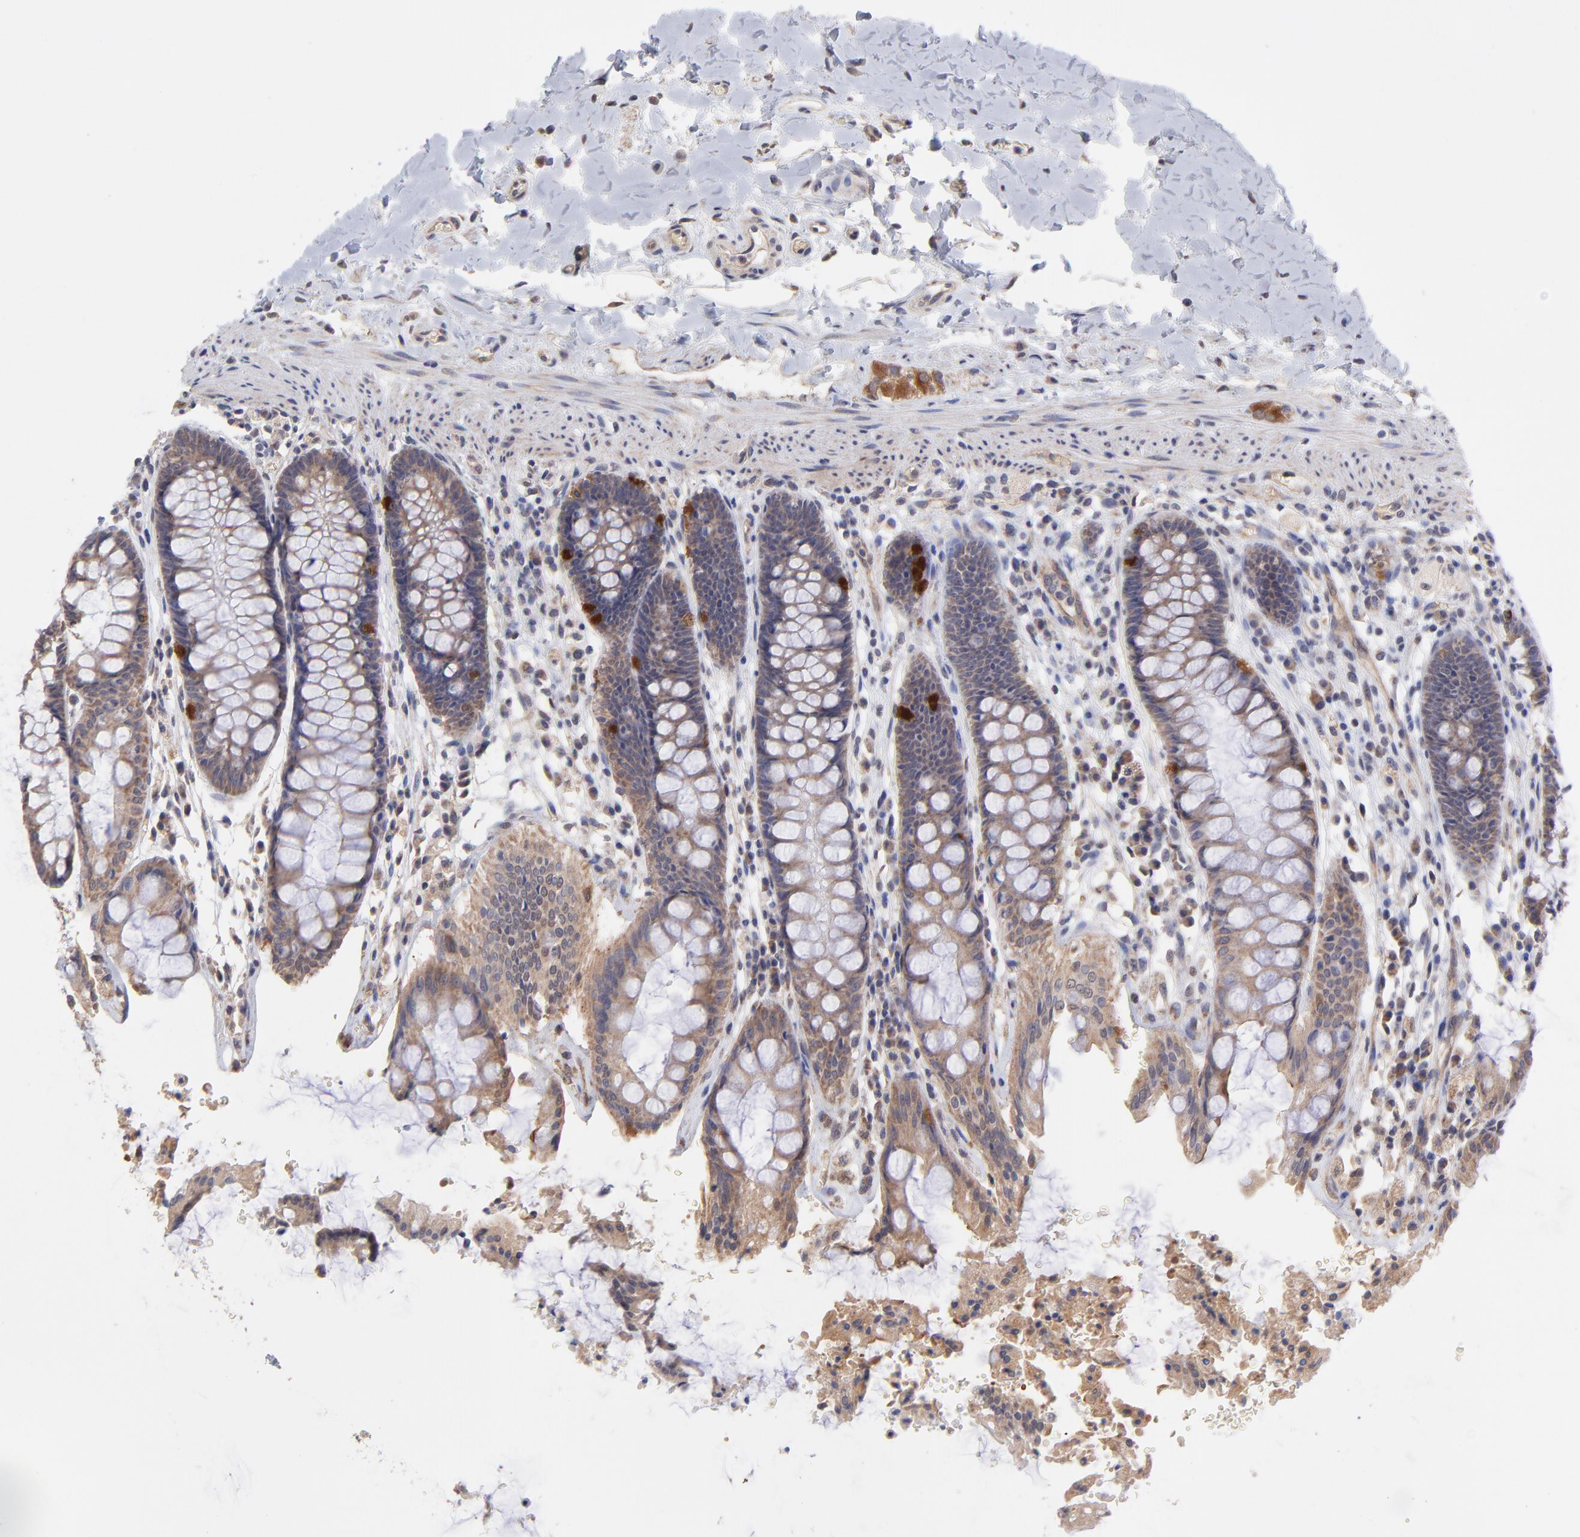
{"staining": {"intensity": "strong", "quantity": "<25%", "location": "cytoplasmic/membranous"}, "tissue": "rectum", "cell_type": "Glandular cells", "image_type": "normal", "snomed": [{"axis": "morphology", "description": "Normal tissue, NOS"}, {"axis": "topography", "description": "Rectum"}], "caption": "Unremarkable rectum was stained to show a protein in brown. There is medium levels of strong cytoplasmic/membranous expression in approximately <25% of glandular cells. Using DAB (3,3'-diaminobenzidine) (brown) and hematoxylin (blue) stains, captured at high magnification using brightfield microscopy.", "gene": "UBE2H", "patient": {"sex": "female", "age": 46}}